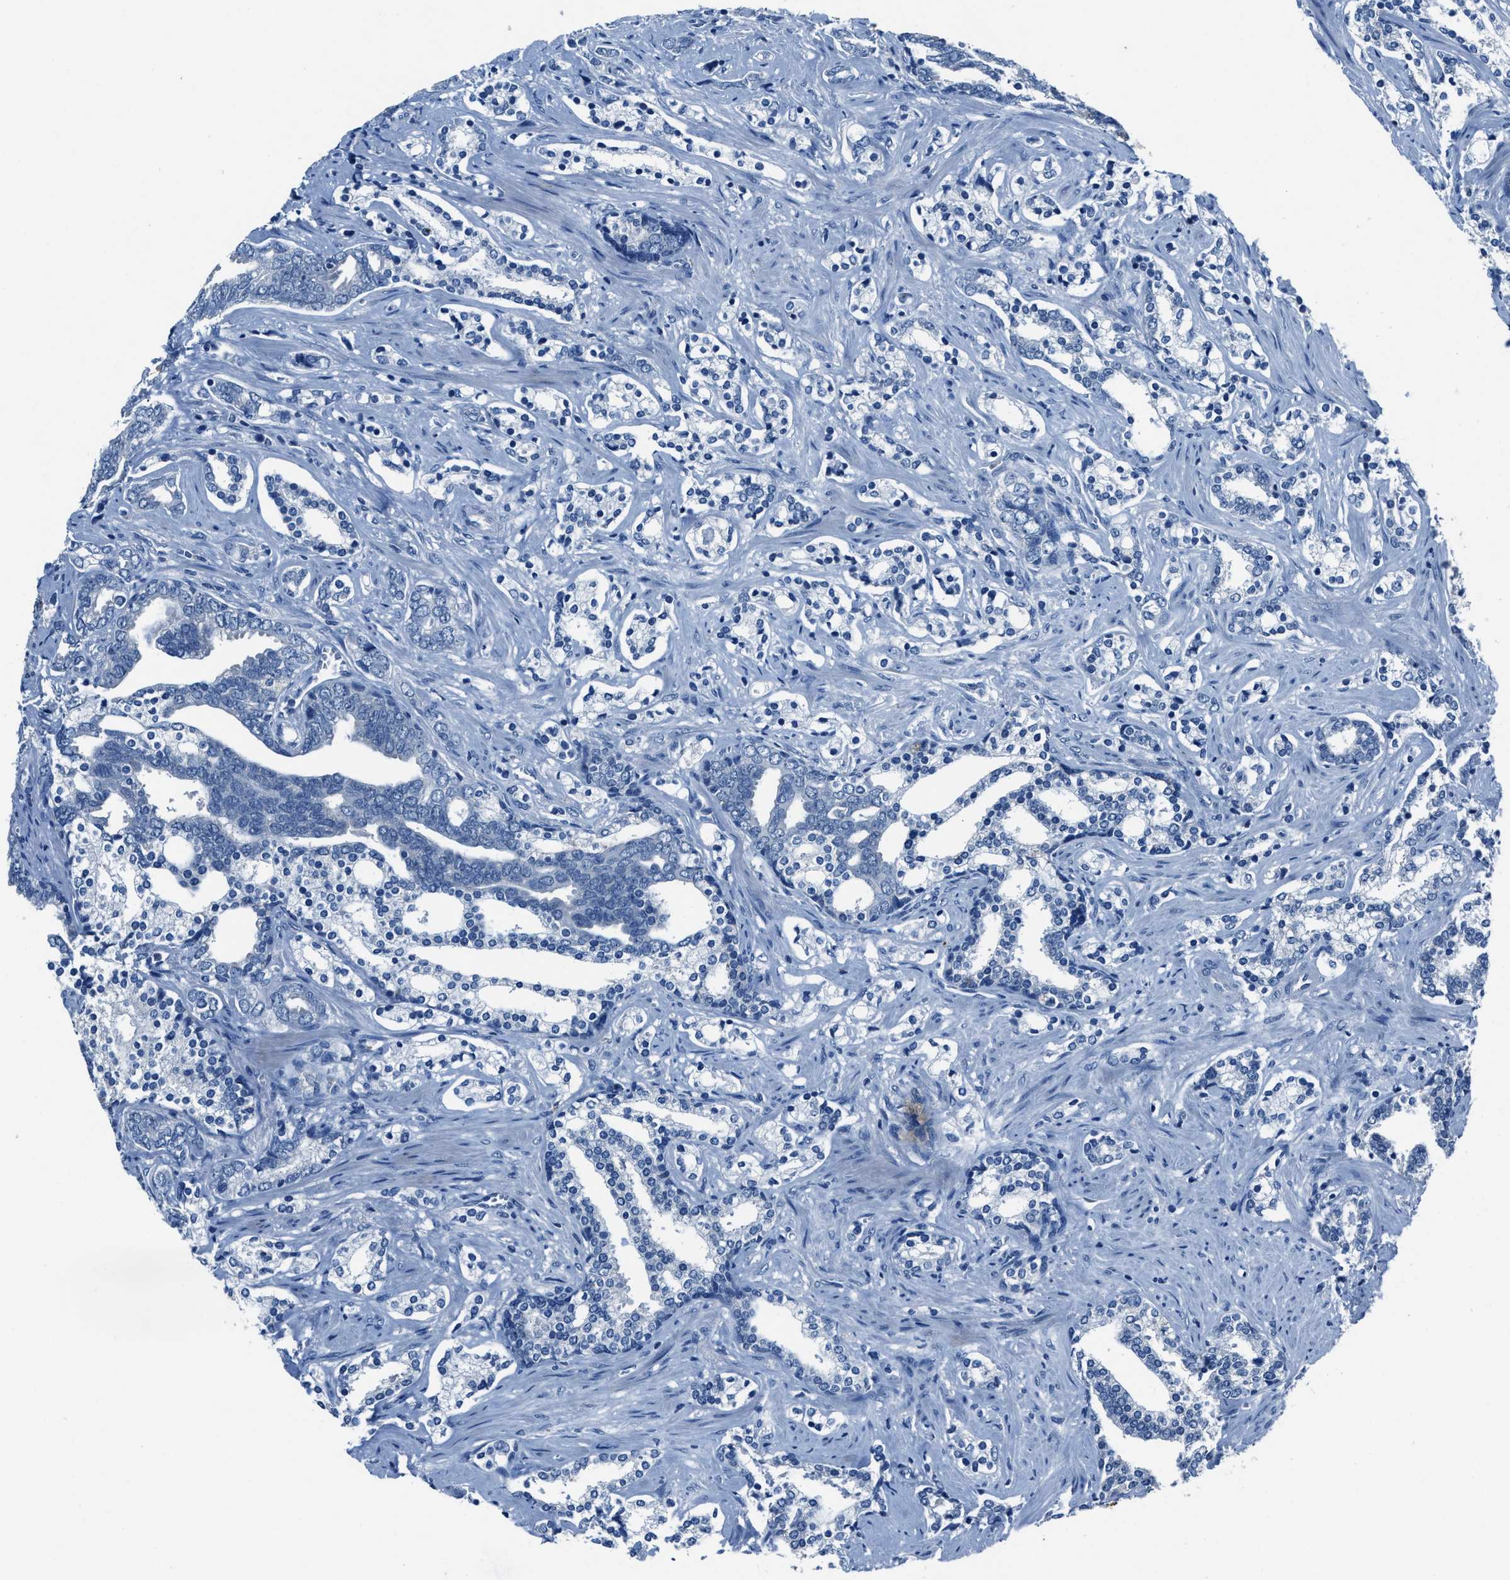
{"staining": {"intensity": "negative", "quantity": "none", "location": "none"}, "tissue": "prostate cancer", "cell_type": "Tumor cells", "image_type": "cancer", "snomed": [{"axis": "morphology", "description": "Adenocarcinoma, Medium grade"}, {"axis": "topography", "description": "Prostate"}], "caption": "This is an immunohistochemistry micrograph of human prostate cancer. There is no positivity in tumor cells.", "gene": "ADAM2", "patient": {"sex": "male", "age": 67}}